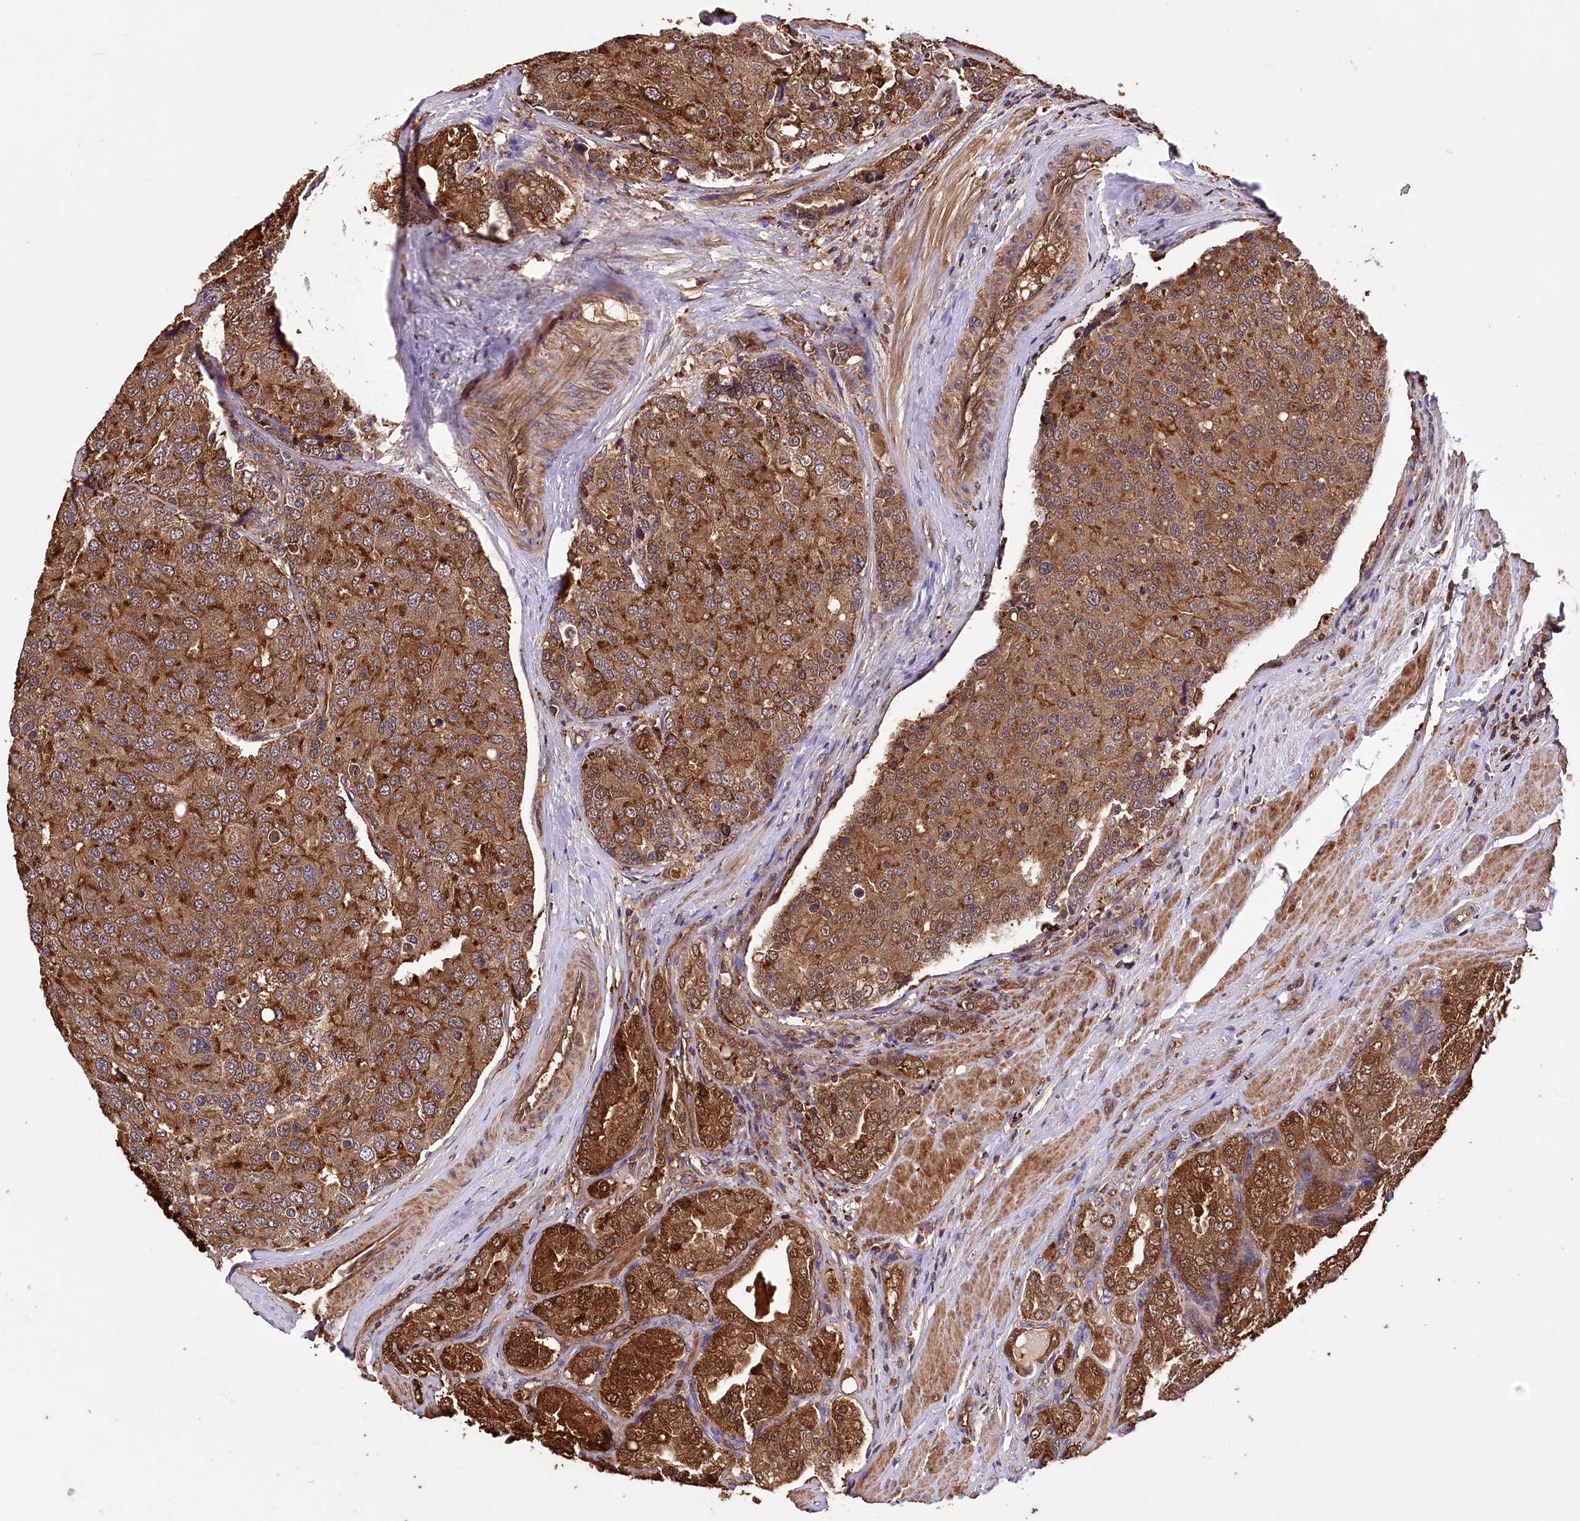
{"staining": {"intensity": "strong", "quantity": ">75%", "location": "cytoplasmic/membranous"}, "tissue": "prostate cancer", "cell_type": "Tumor cells", "image_type": "cancer", "snomed": [{"axis": "morphology", "description": "Adenocarcinoma, High grade"}, {"axis": "topography", "description": "Prostate"}], "caption": "An immunohistochemistry (IHC) micrograph of neoplastic tissue is shown. Protein staining in brown shows strong cytoplasmic/membranous positivity in prostate high-grade adenocarcinoma within tumor cells.", "gene": "DPP3", "patient": {"sex": "male", "age": 50}}